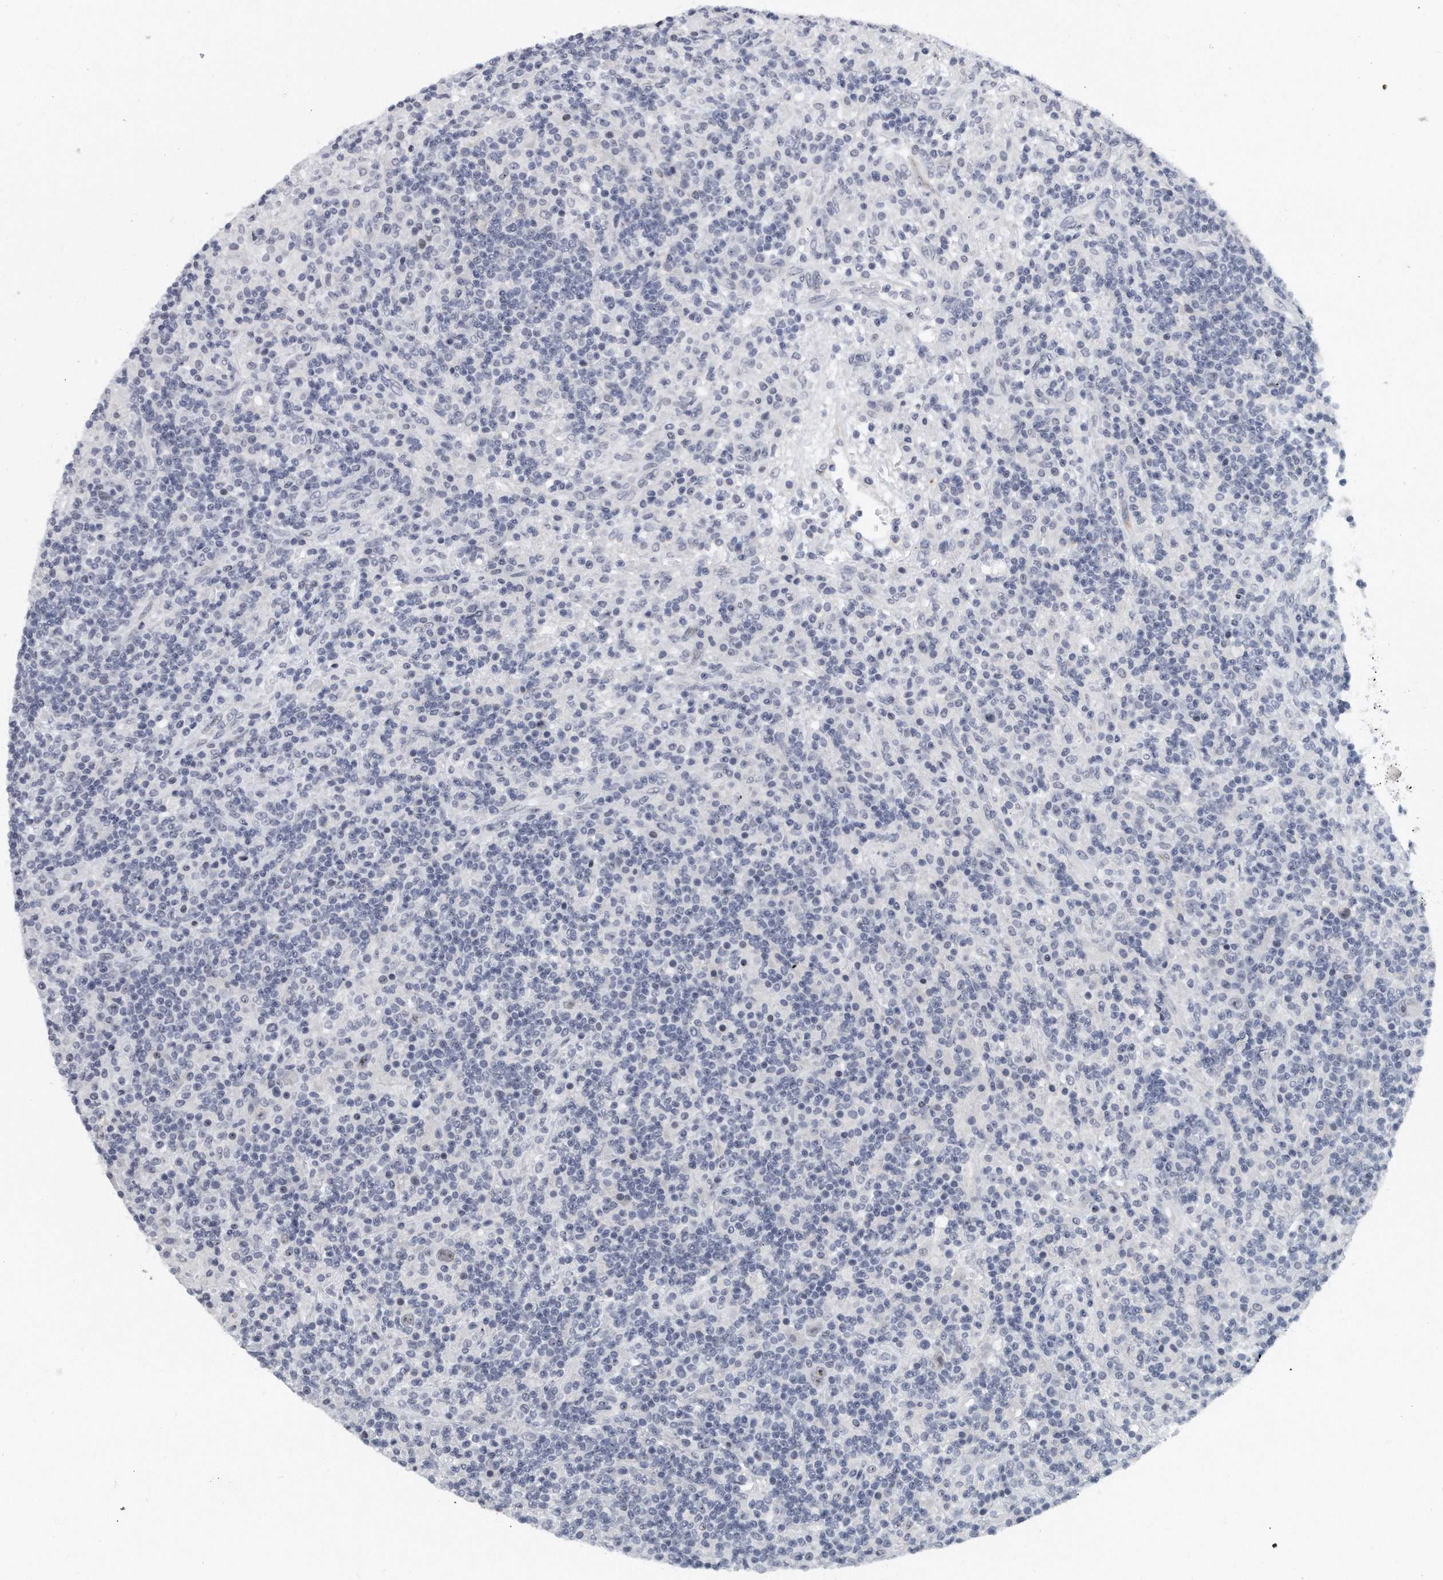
{"staining": {"intensity": "negative", "quantity": "none", "location": "none"}, "tissue": "lymphoma", "cell_type": "Tumor cells", "image_type": "cancer", "snomed": [{"axis": "morphology", "description": "Hodgkin's disease, NOS"}, {"axis": "topography", "description": "Lymph node"}], "caption": "IHC histopathology image of human lymphoma stained for a protein (brown), which reveals no staining in tumor cells. The staining was performed using DAB (3,3'-diaminobenzidine) to visualize the protein expression in brown, while the nuclei were stained in blue with hematoxylin (Magnification: 20x).", "gene": "TFCP2L1", "patient": {"sex": "male", "age": 70}}